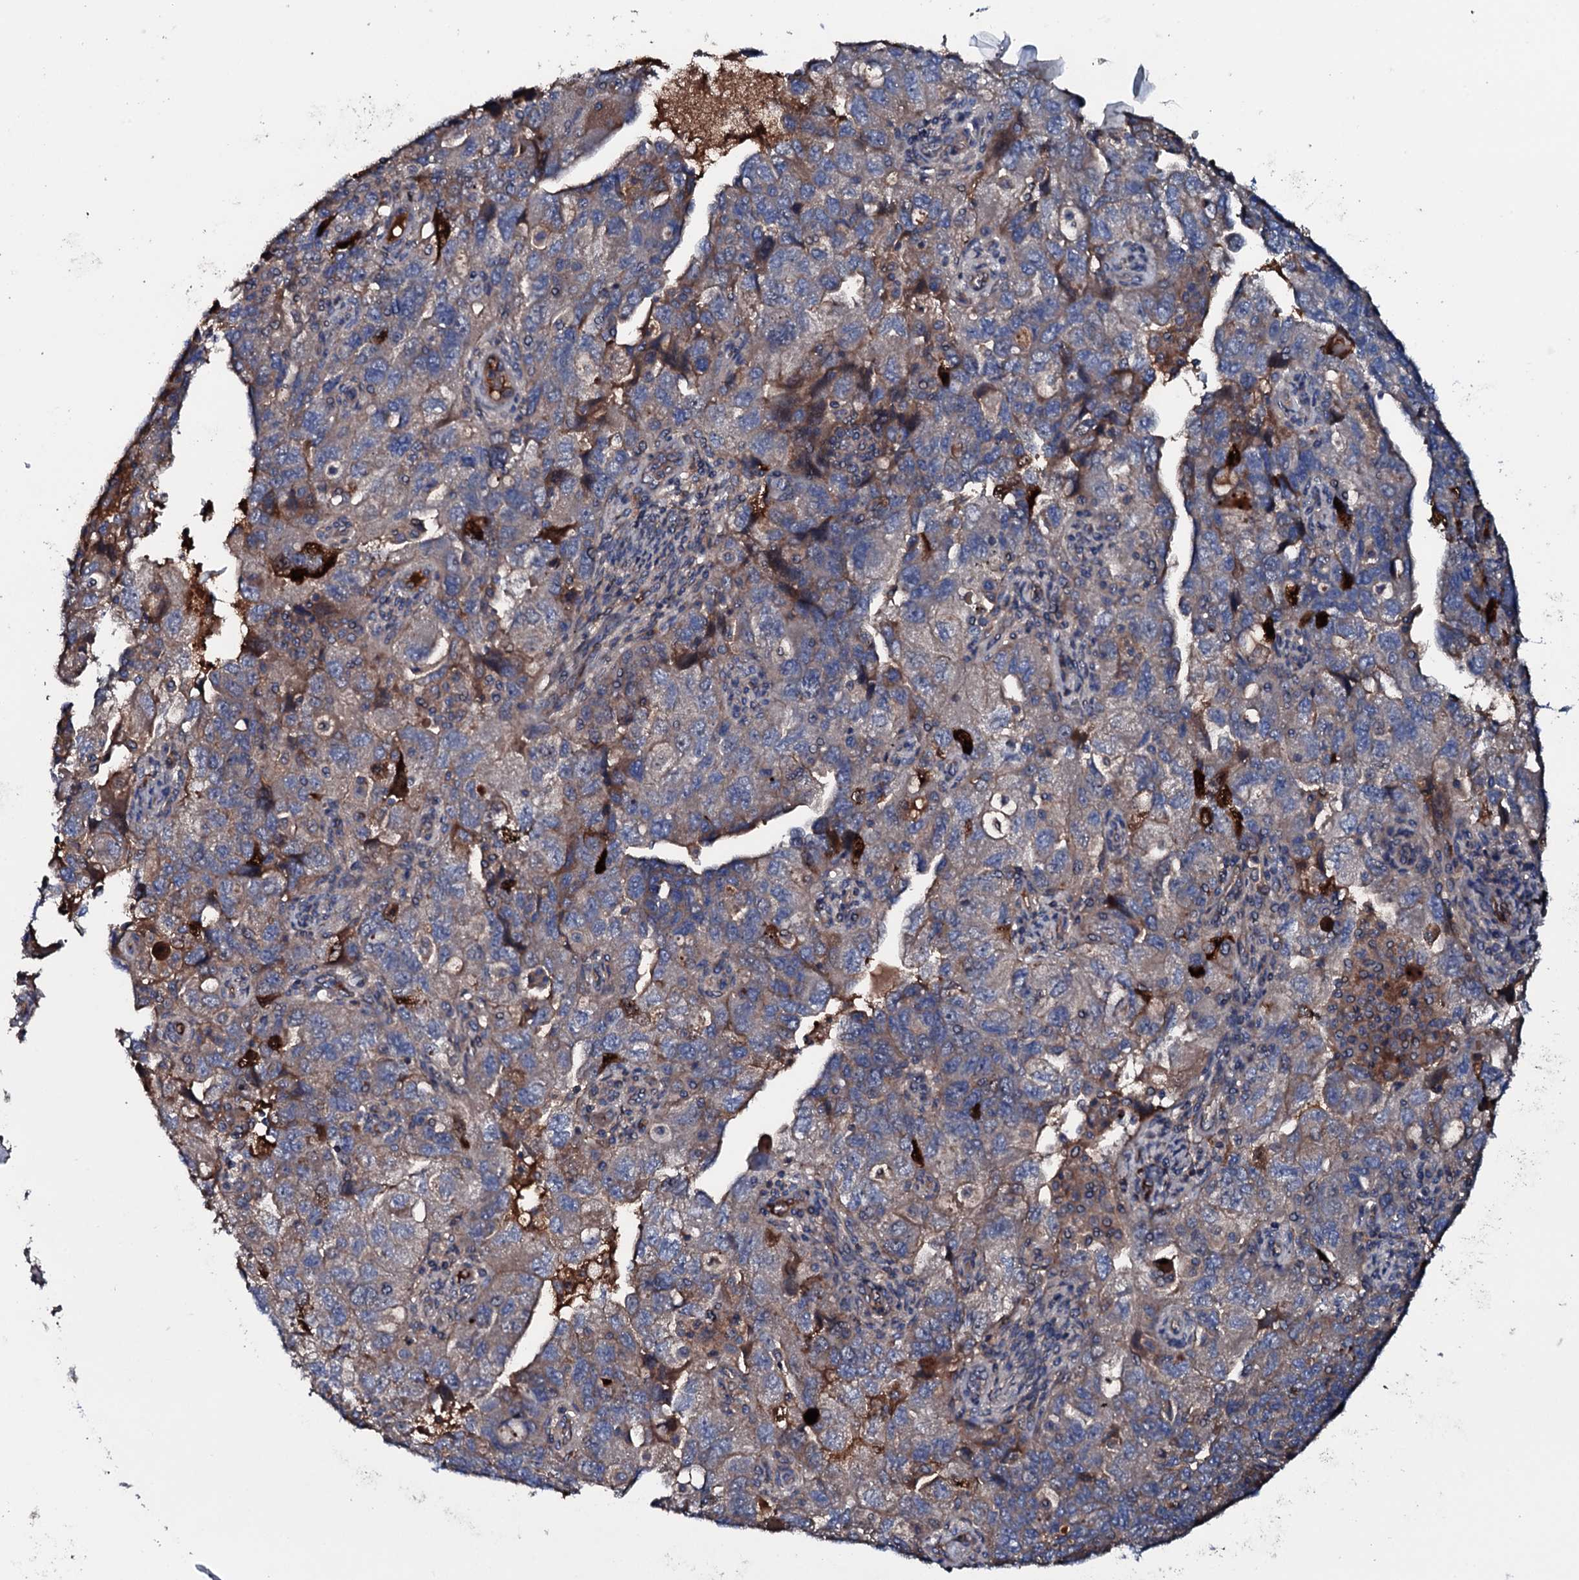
{"staining": {"intensity": "strong", "quantity": "<25%", "location": "cytoplasmic/membranous"}, "tissue": "ovarian cancer", "cell_type": "Tumor cells", "image_type": "cancer", "snomed": [{"axis": "morphology", "description": "Carcinoma, NOS"}, {"axis": "morphology", "description": "Cystadenocarcinoma, serous, NOS"}, {"axis": "topography", "description": "Ovary"}], "caption": "Ovarian cancer tissue demonstrates strong cytoplasmic/membranous positivity in approximately <25% of tumor cells, visualized by immunohistochemistry.", "gene": "NEK1", "patient": {"sex": "female", "age": 69}}